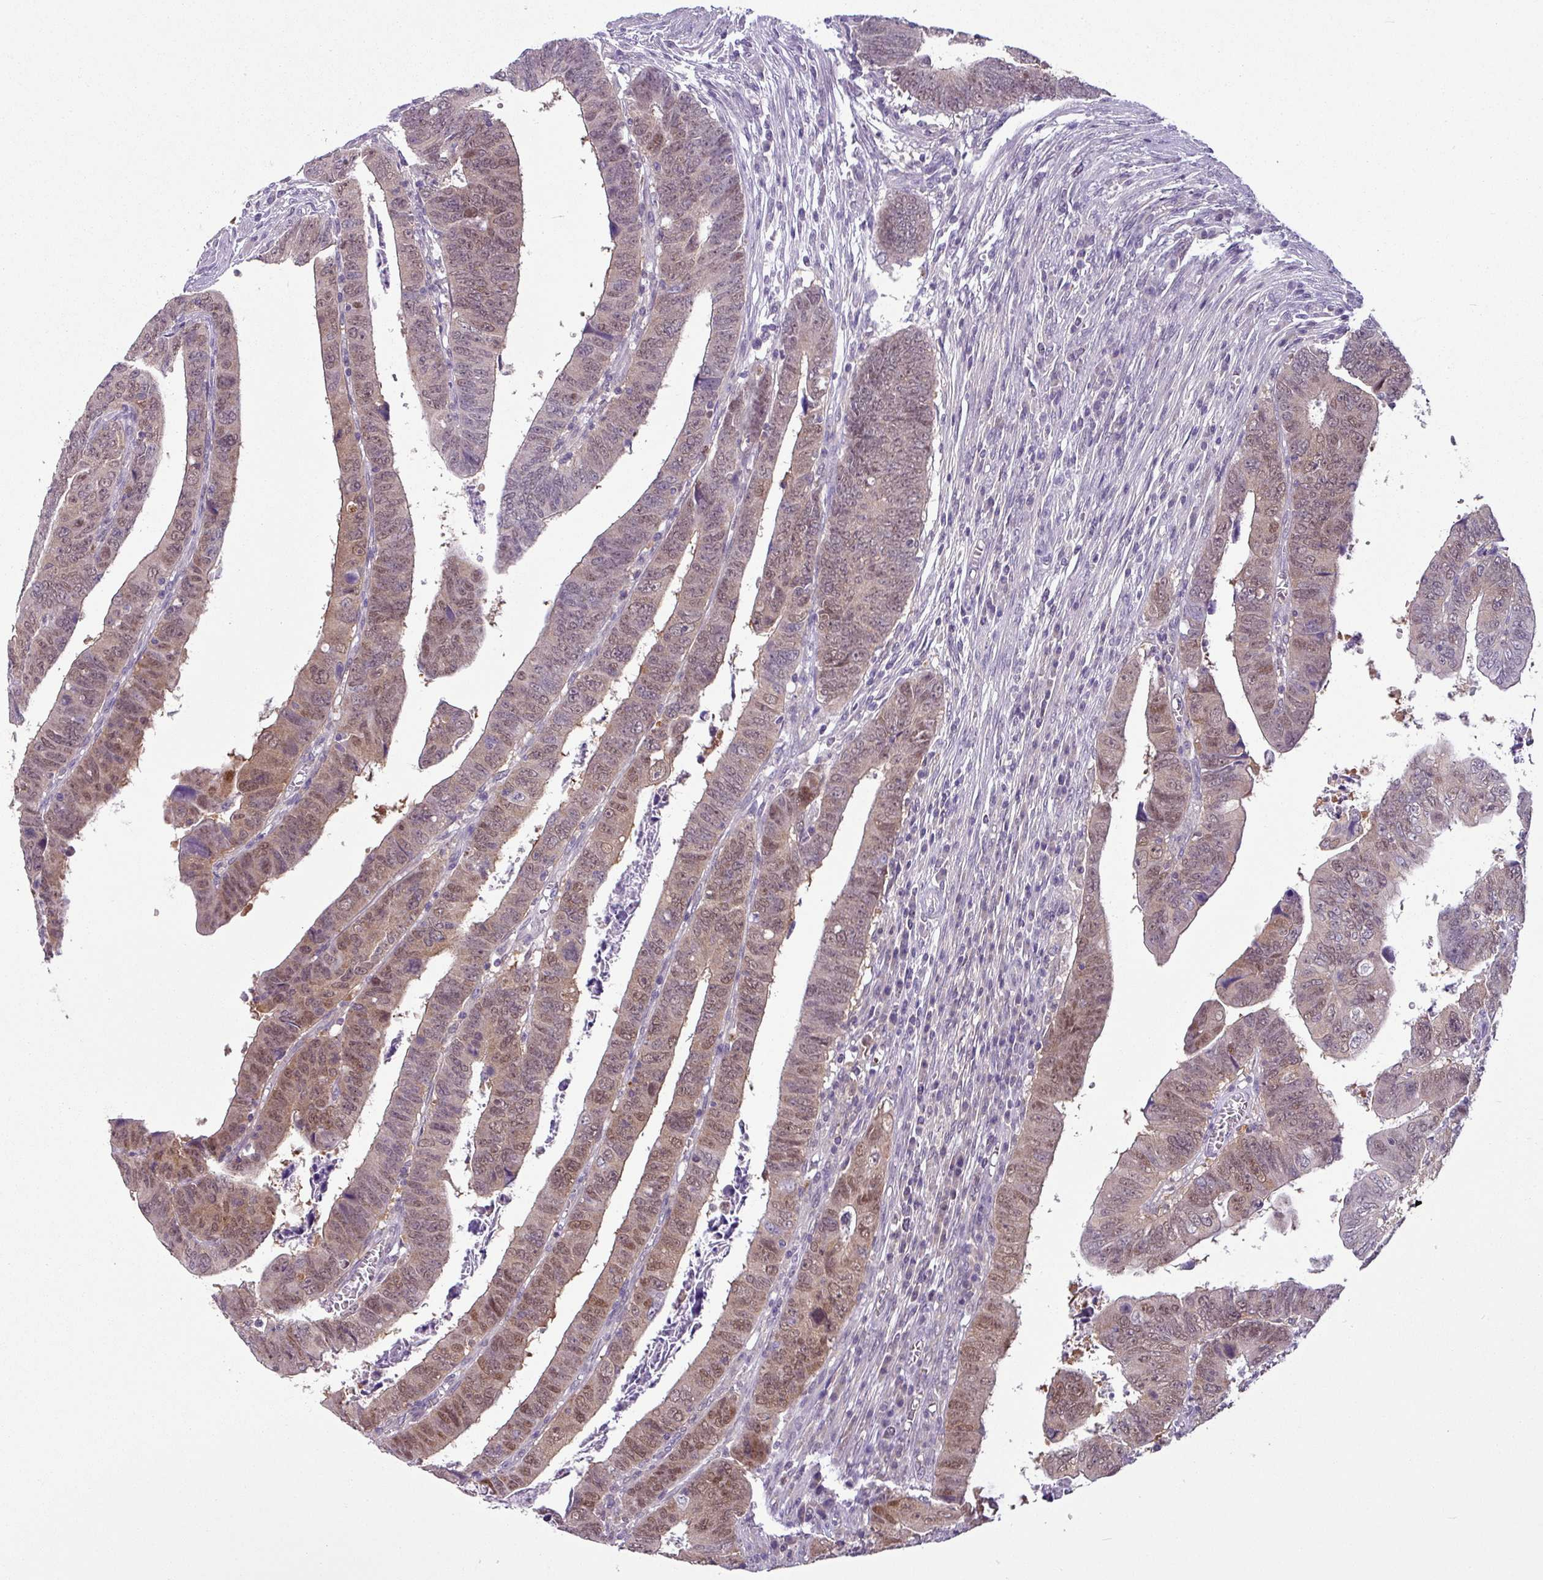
{"staining": {"intensity": "moderate", "quantity": ">75%", "location": "cytoplasmic/membranous,nuclear"}, "tissue": "colorectal cancer", "cell_type": "Tumor cells", "image_type": "cancer", "snomed": [{"axis": "morphology", "description": "Normal tissue, NOS"}, {"axis": "morphology", "description": "Adenocarcinoma, NOS"}, {"axis": "topography", "description": "Rectum"}], "caption": "A histopathology image showing moderate cytoplasmic/membranous and nuclear positivity in about >75% of tumor cells in adenocarcinoma (colorectal), as visualized by brown immunohistochemical staining.", "gene": "TTLL12", "patient": {"sex": "female", "age": 65}}